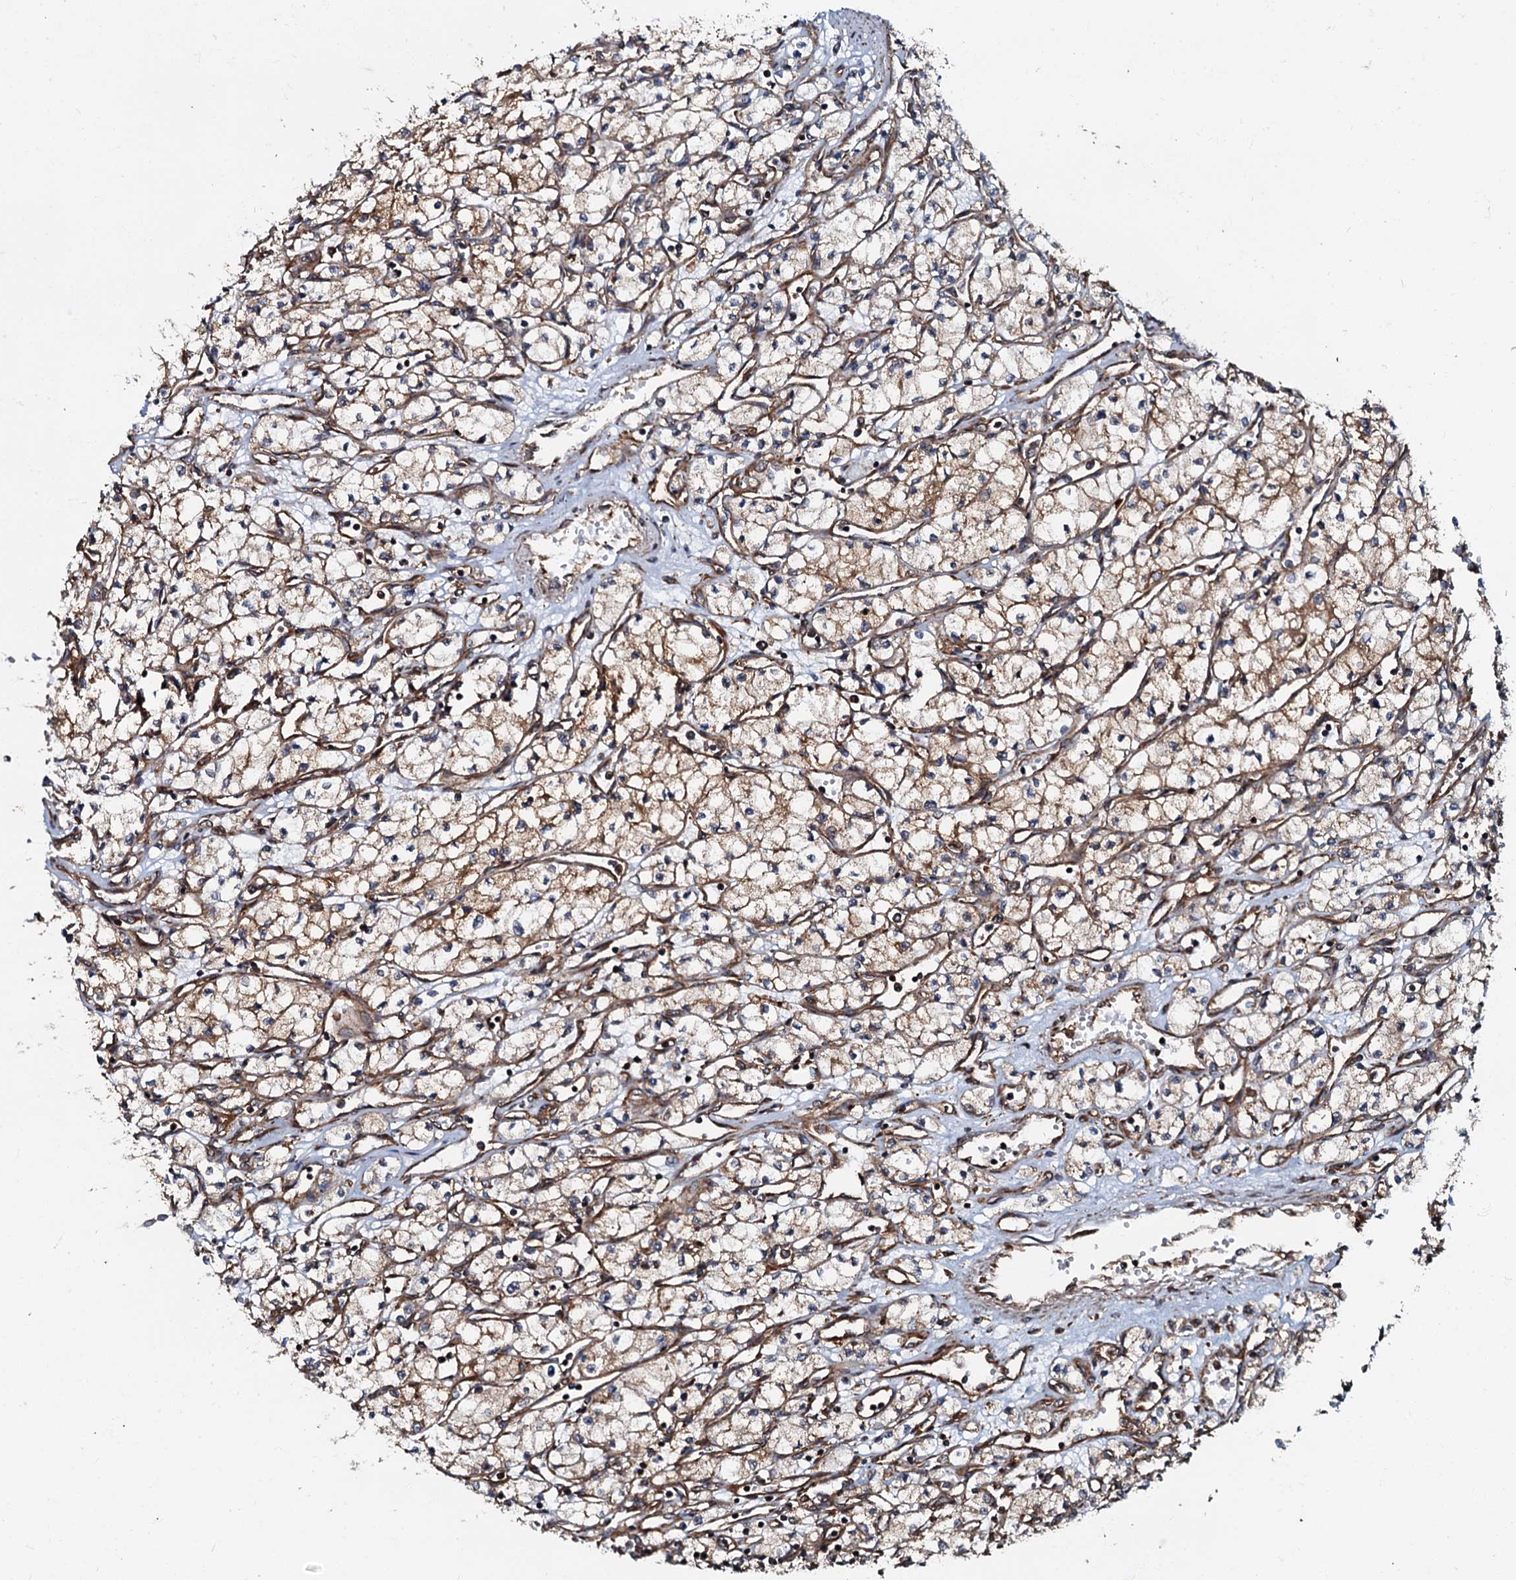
{"staining": {"intensity": "moderate", "quantity": ">75%", "location": "cytoplasmic/membranous"}, "tissue": "renal cancer", "cell_type": "Tumor cells", "image_type": "cancer", "snomed": [{"axis": "morphology", "description": "Adenocarcinoma, NOS"}, {"axis": "topography", "description": "Kidney"}], "caption": "DAB (3,3'-diaminobenzidine) immunohistochemical staining of renal adenocarcinoma demonstrates moderate cytoplasmic/membranous protein staining in approximately >75% of tumor cells. Nuclei are stained in blue.", "gene": "BLOC1S6", "patient": {"sex": "male", "age": 59}}